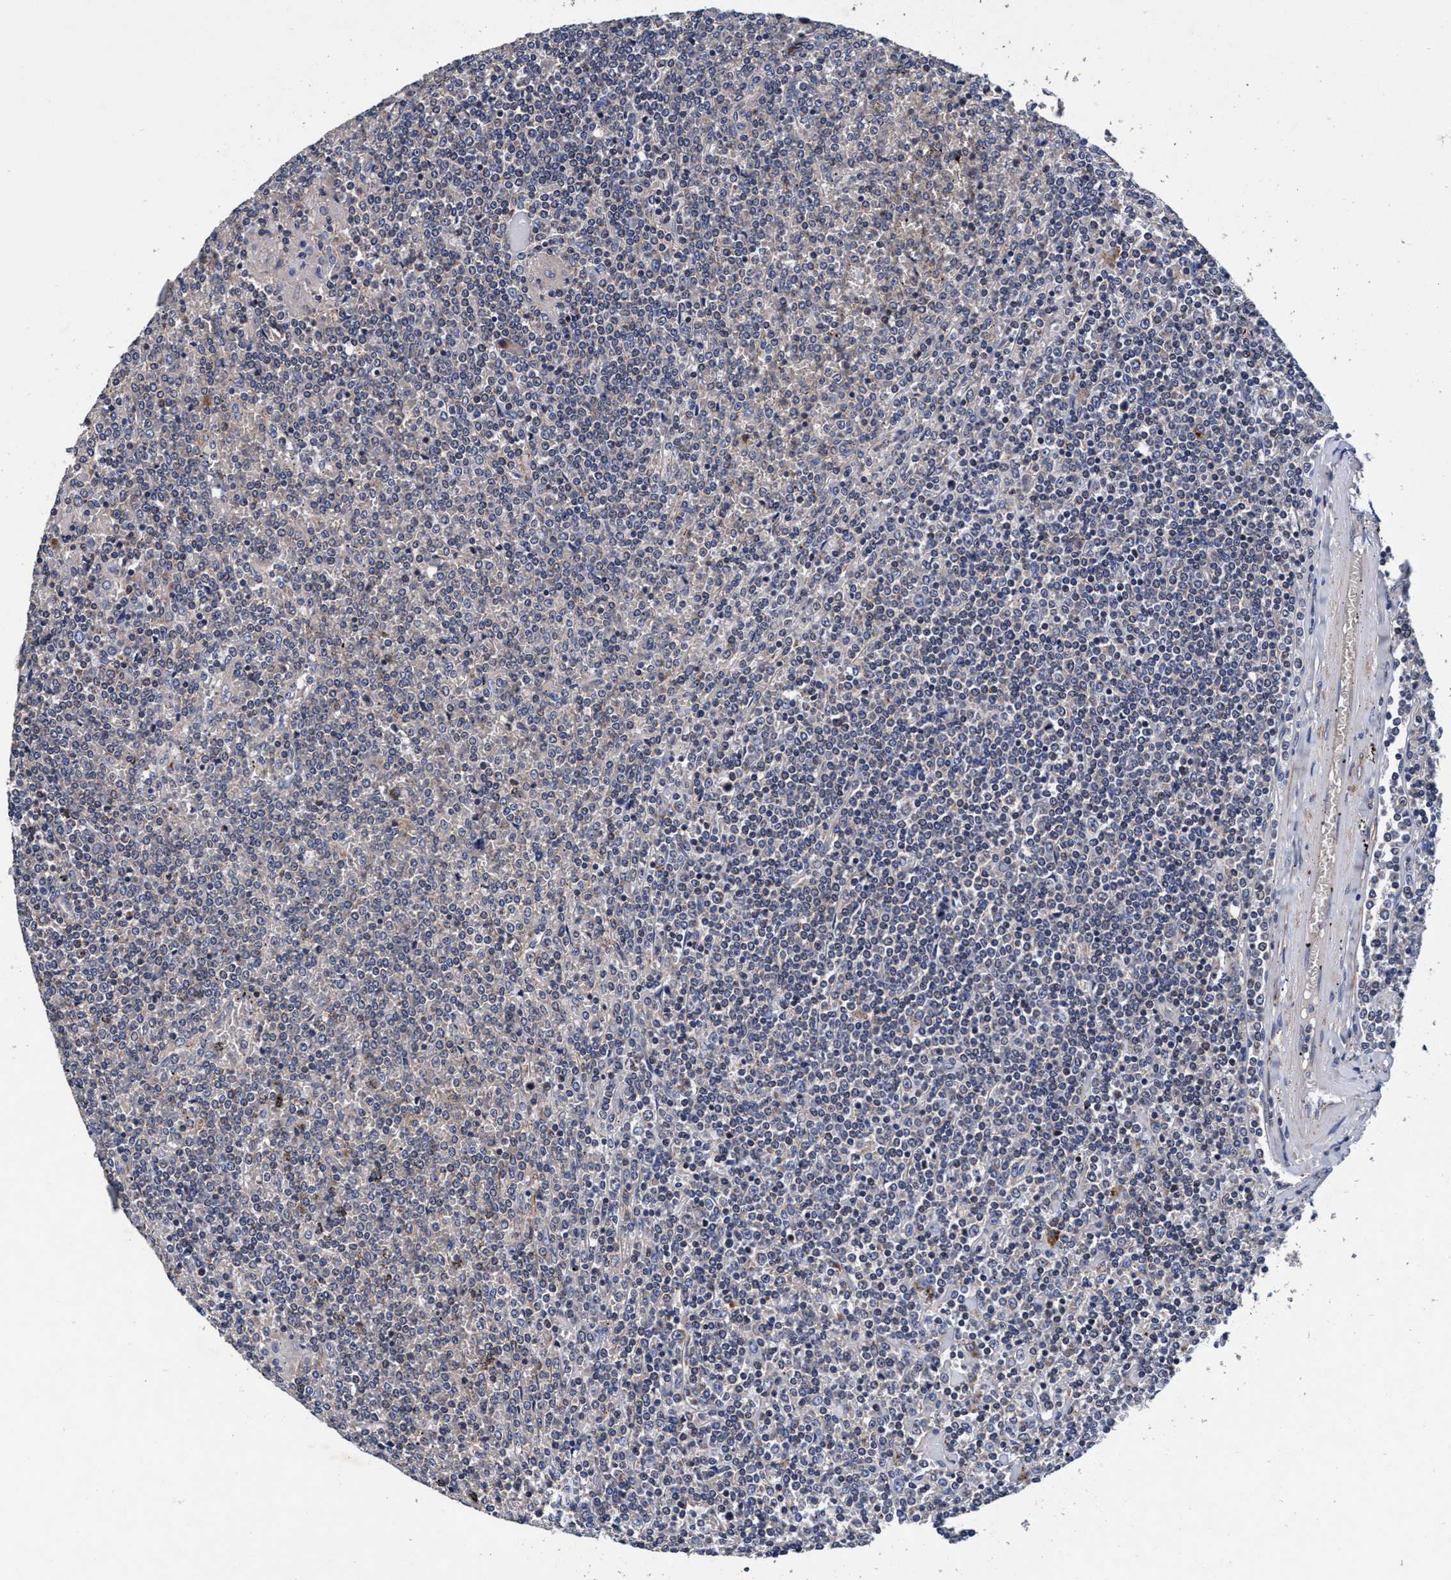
{"staining": {"intensity": "negative", "quantity": "none", "location": "none"}, "tissue": "lymphoma", "cell_type": "Tumor cells", "image_type": "cancer", "snomed": [{"axis": "morphology", "description": "Malignant lymphoma, non-Hodgkin's type, Low grade"}, {"axis": "topography", "description": "Spleen"}], "caption": "DAB immunohistochemical staining of malignant lymphoma, non-Hodgkin's type (low-grade) exhibits no significant expression in tumor cells.", "gene": "RNF208", "patient": {"sex": "female", "age": 19}}